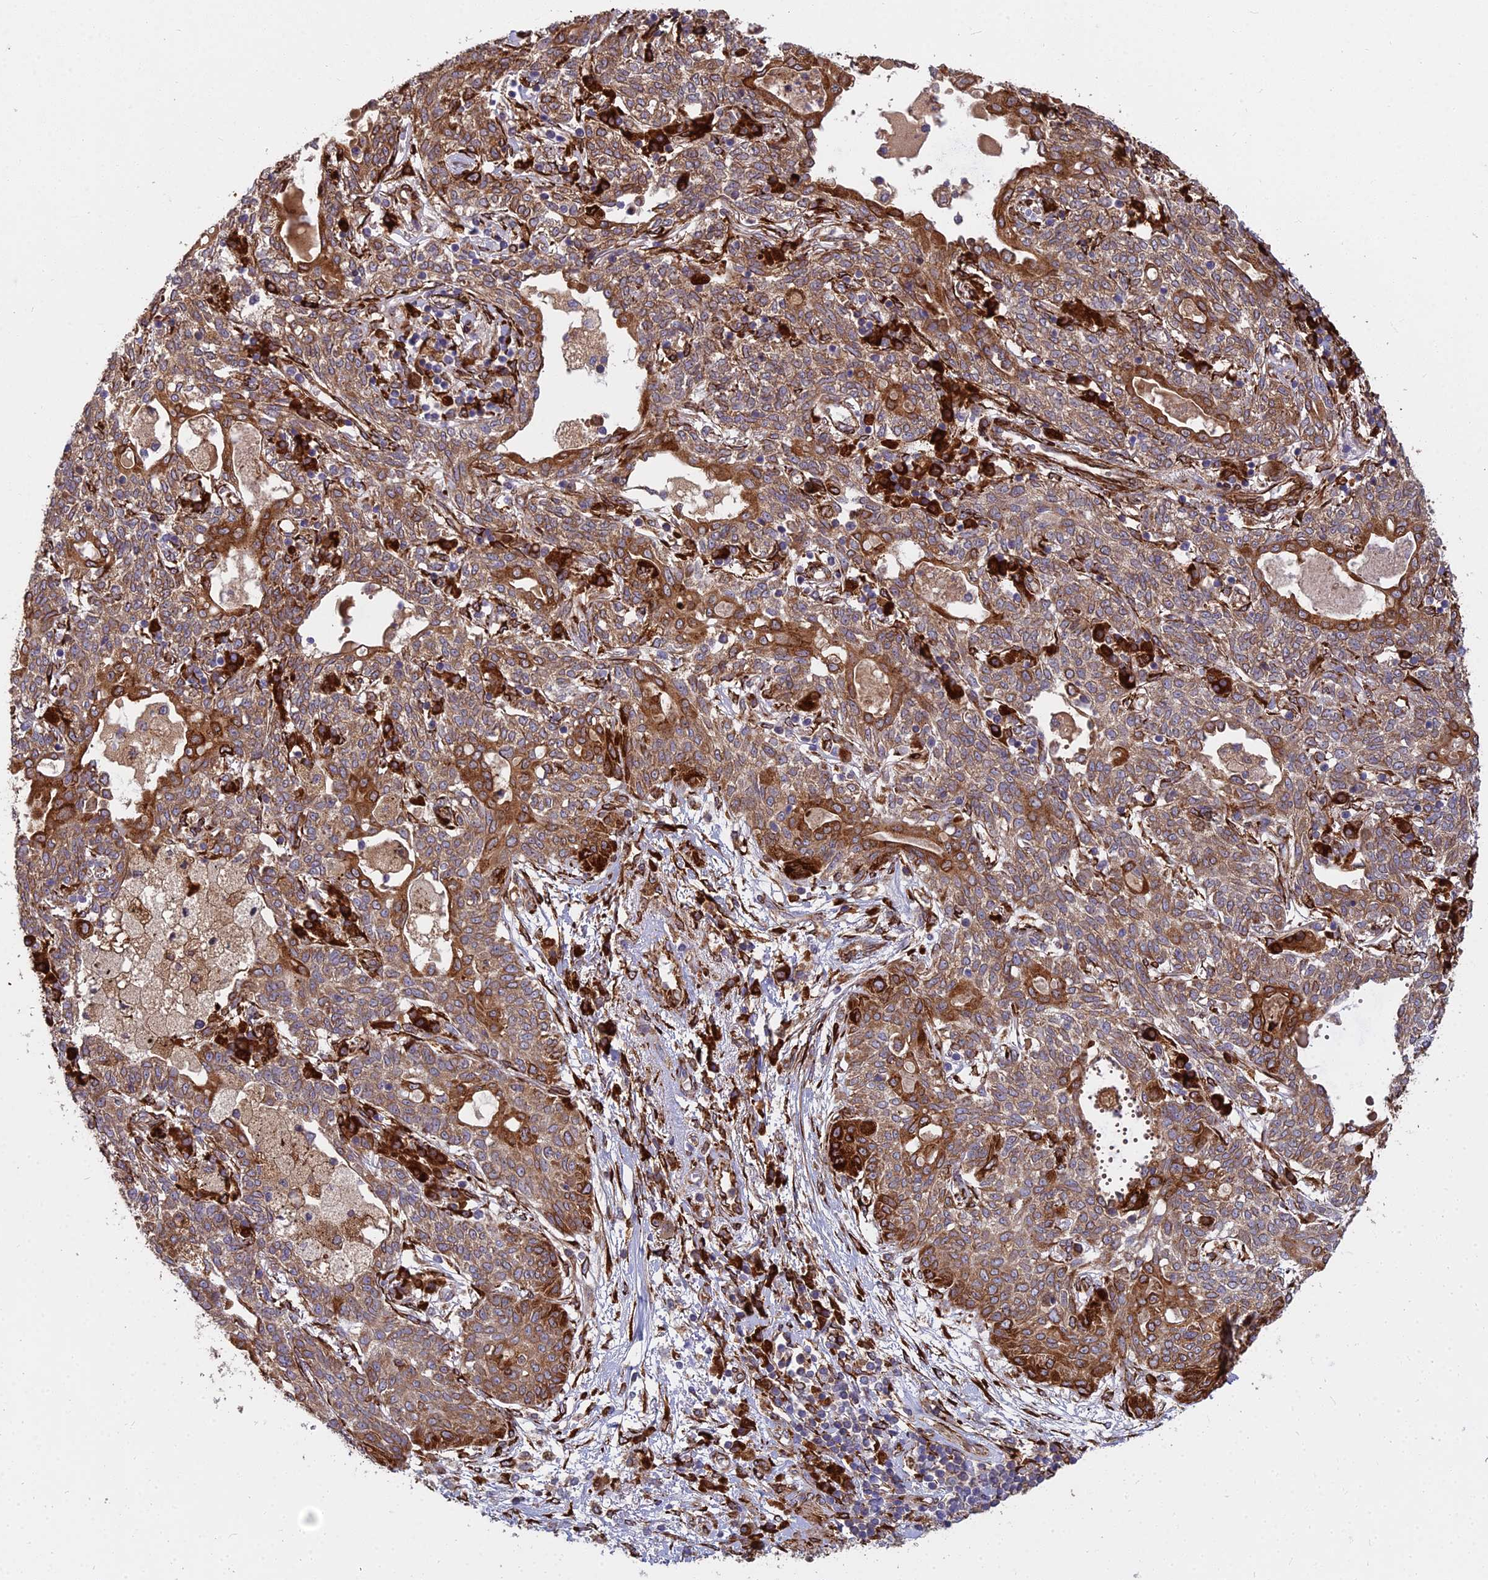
{"staining": {"intensity": "moderate", "quantity": ">75%", "location": "cytoplasmic/membranous"}, "tissue": "lung cancer", "cell_type": "Tumor cells", "image_type": "cancer", "snomed": [{"axis": "morphology", "description": "Squamous cell carcinoma, NOS"}, {"axis": "topography", "description": "Lung"}], "caption": "Squamous cell carcinoma (lung) tissue exhibits moderate cytoplasmic/membranous staining in about >75% of tumor cells, visualized by immunohistochemistry.", "gene": "NDUFAF7", "patient": {"sex": "female", "age": 70}}